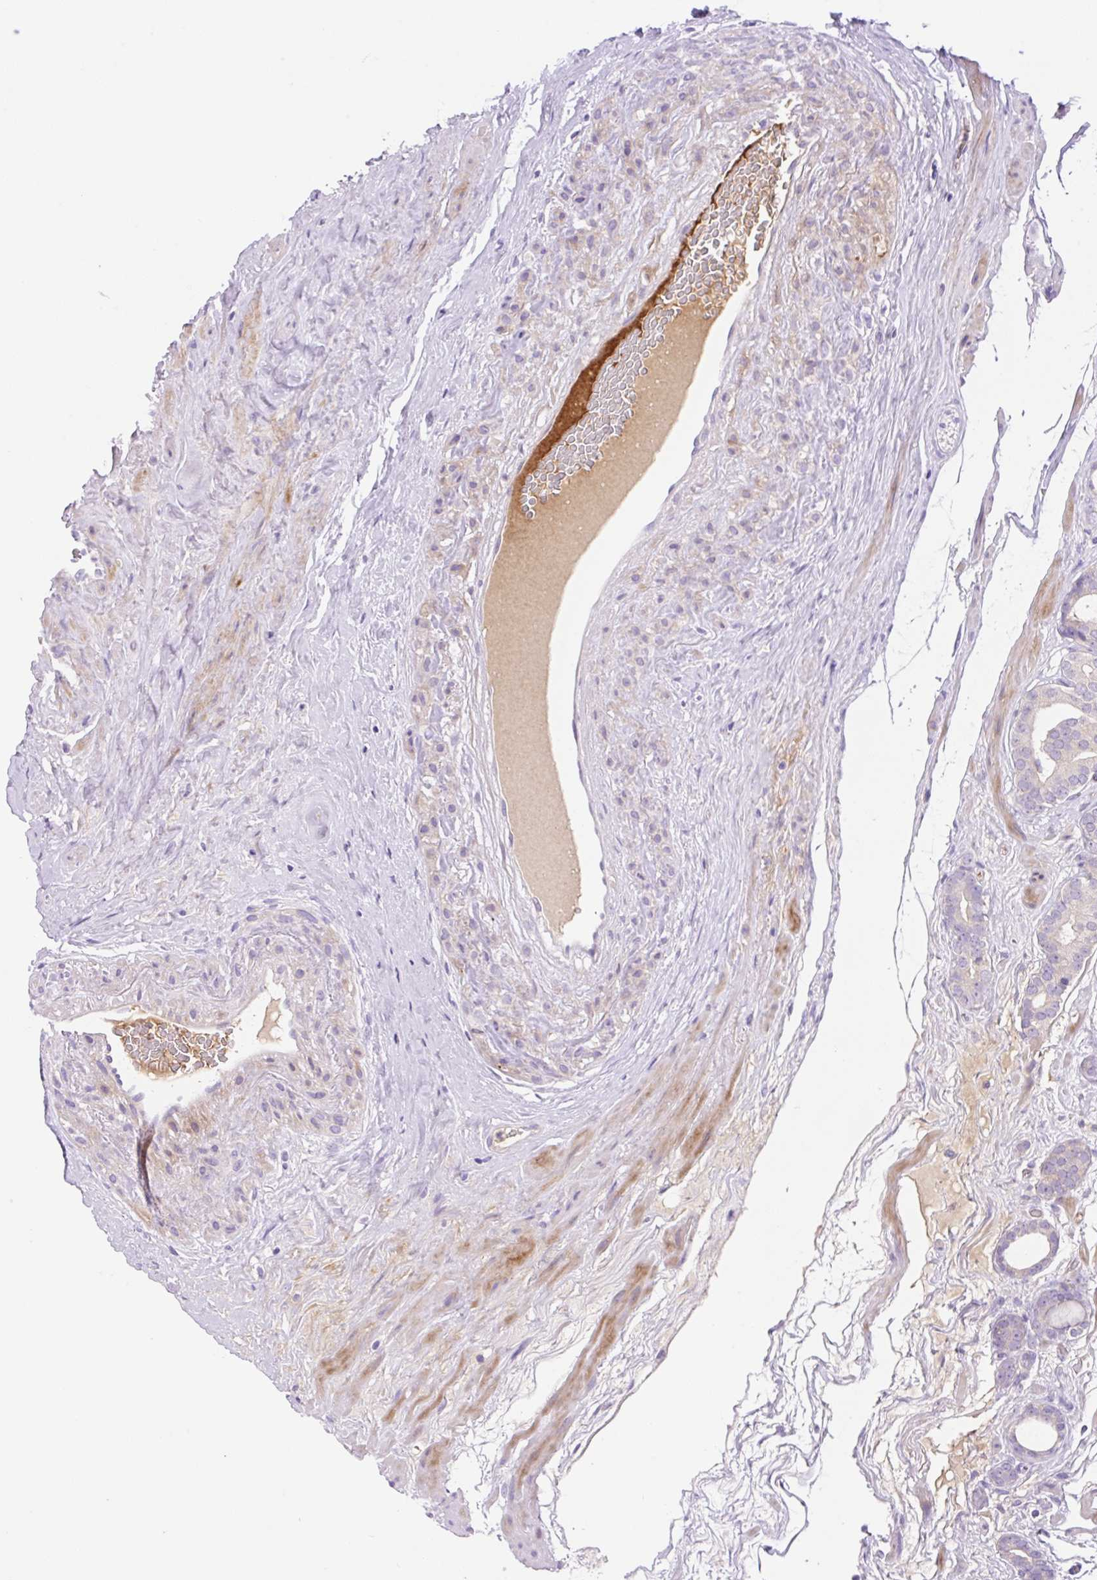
{"staining": {"intensity": "negative", "quantity": "none", "location": "none"}, "tissue": "prostate cancer", "cell_type": "Tumor cells", "image_type": "cancer", "snomed": [{"axis": "morphology", "description": "Adenocarcinoma, High grade"}, {"axis": "topography", "description": "Prostate"}], "caption": "IHC of human adenocarcinoma (high-grade) (prostate) demonstrates no positivity in tumor cells.", "gene": "LHFPL5", "patient": {"sex": "male", "age": 66}}